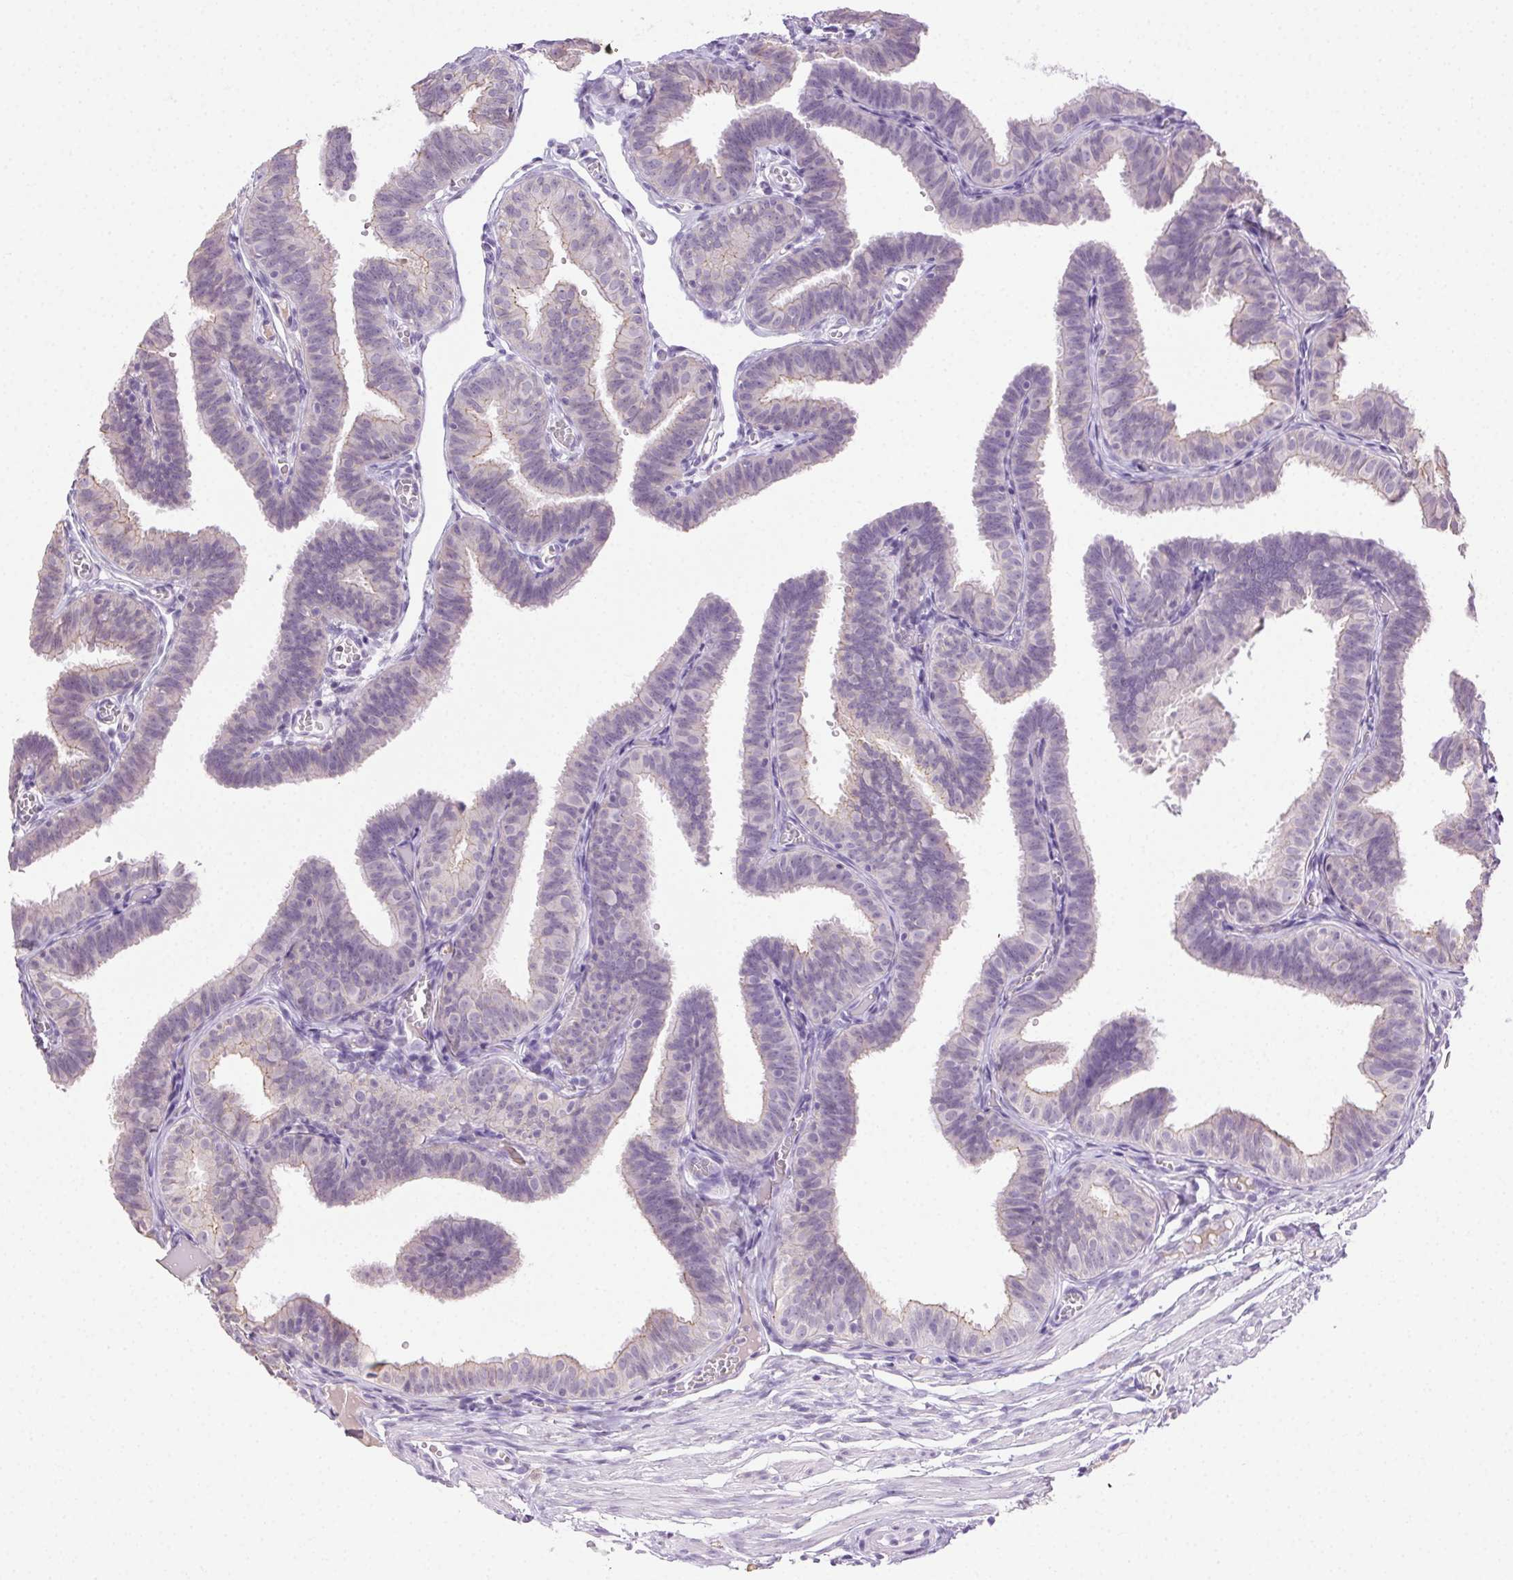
{"staining": {"intensity": "weak", "quantity": "<25%", "location": "cytoplasmic/membranous"}, "tissue": "fallopian tube", "cell_type": "Glandular cells", "image_type": "normal", "snomed": [{"axis": "morphology", "description": "Normal tissue, NOS"}, {"axis": "topography", "description": "Fallopian tube"}], "caption": "Normal fallopian tube was stained to show a protein in brown. There is no significant expression in glandular cells. (Stains: DAB immunohistochemistry with hematoxylin counter stain, Microscopy: brightfield microscopy at high magnification).", "gene": "CLDN10", "patient": {"sex": "female", "age": 25}}